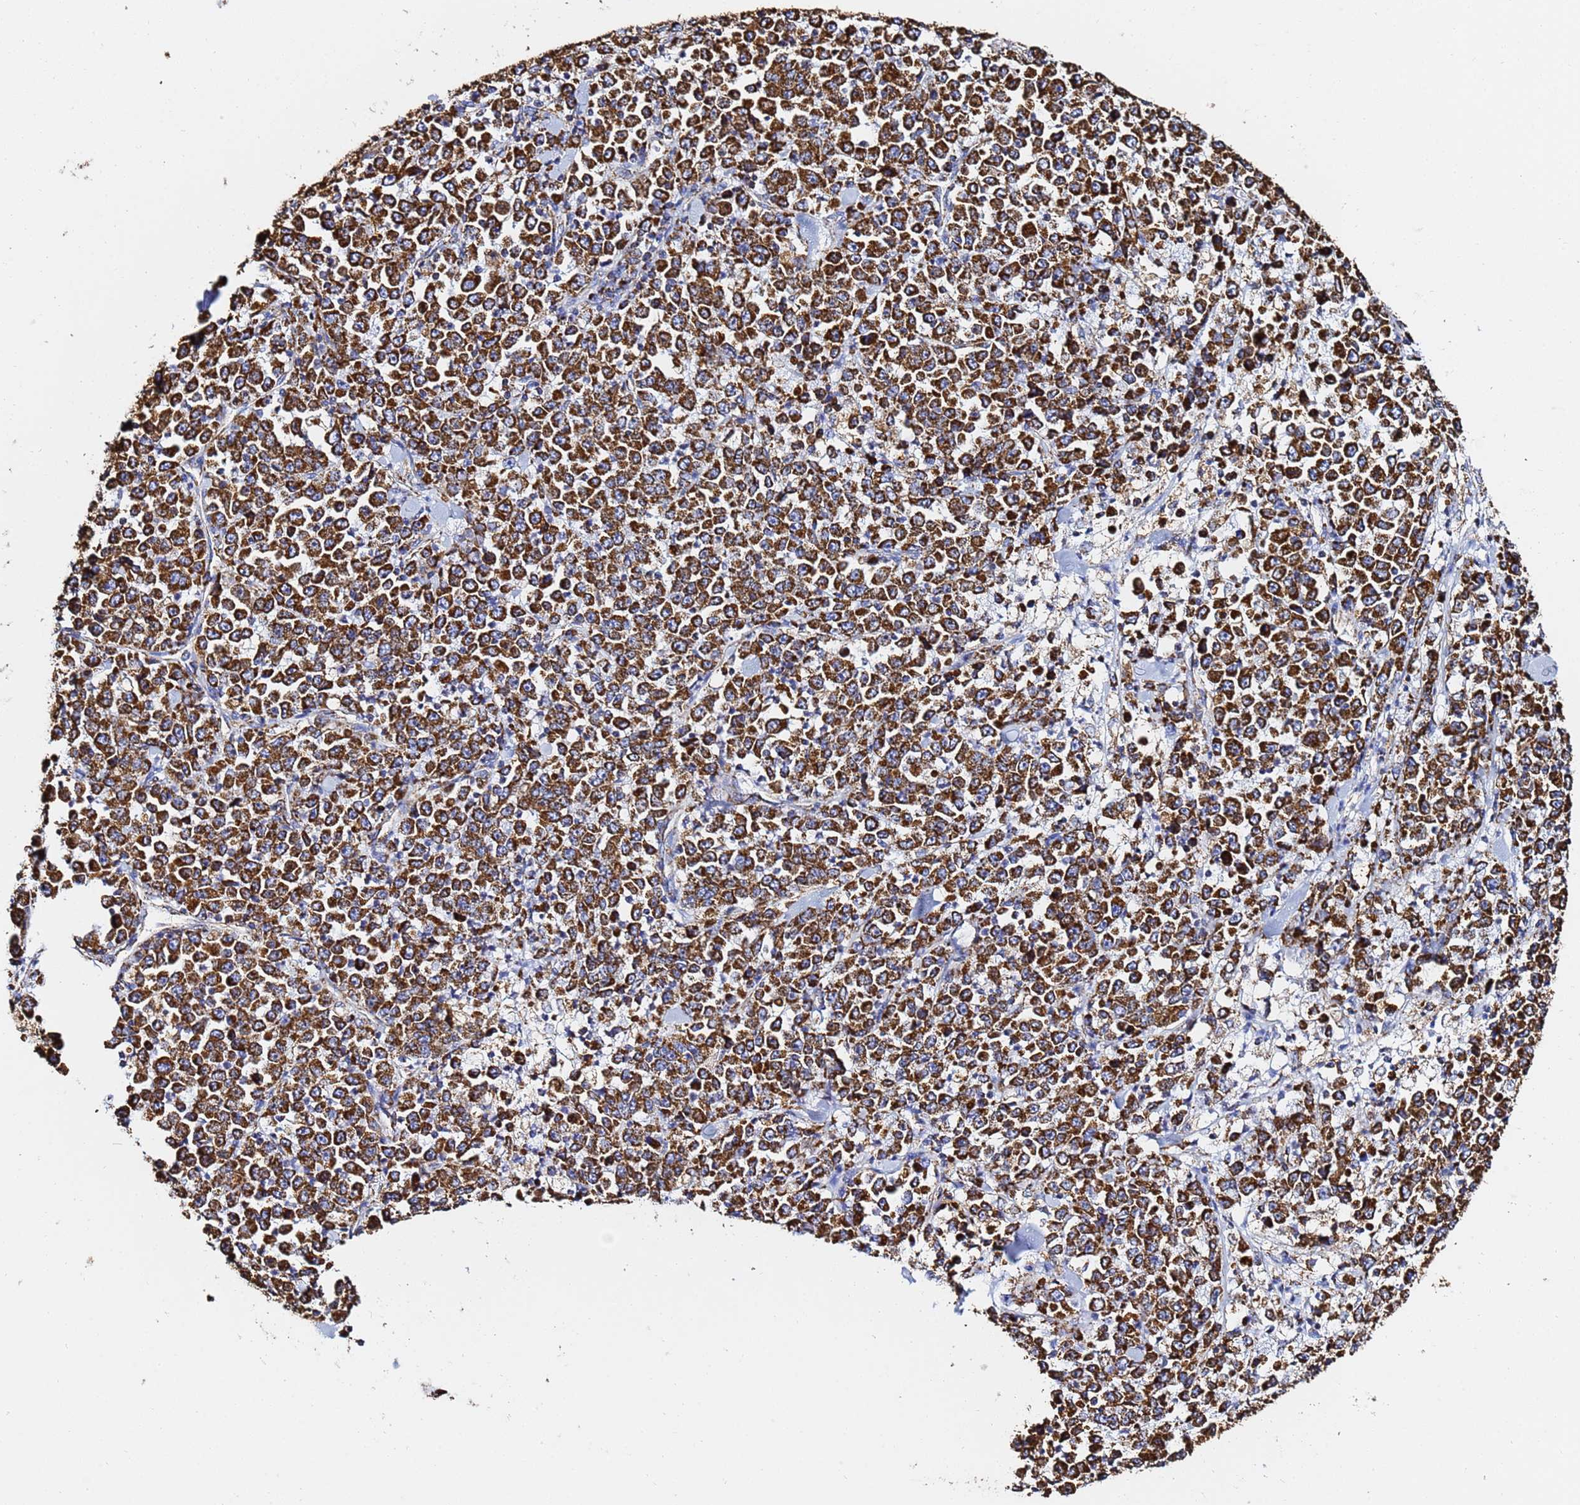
{"staining": {"intensity": "strong", "quantity": ">75%", "location": "cytoplasmic/membranous"}, "tissue": "stomach cancer", "cell_type": "Tumor cells", "image_type": "cancer", "snomed": [{"axis": "morphology", "description": "Normal tissue, NOS"}, {"axis": "morphology", "description": "Adenocarcinoma, NOS"}, {"axis": "topography", "description": "Stomach, upper"}, {"axis": "topography", "description": "Stomach"}], "caption": "Immunohistochemical staining of stomach adenocarcinoma displays high levels of strong cytoplasmic/membranous staining in approximately >75% of tumor cells. Nuclei are stained in blue.", "gene": "PHB2", "patient": {"sex": "male", "age": 59}}